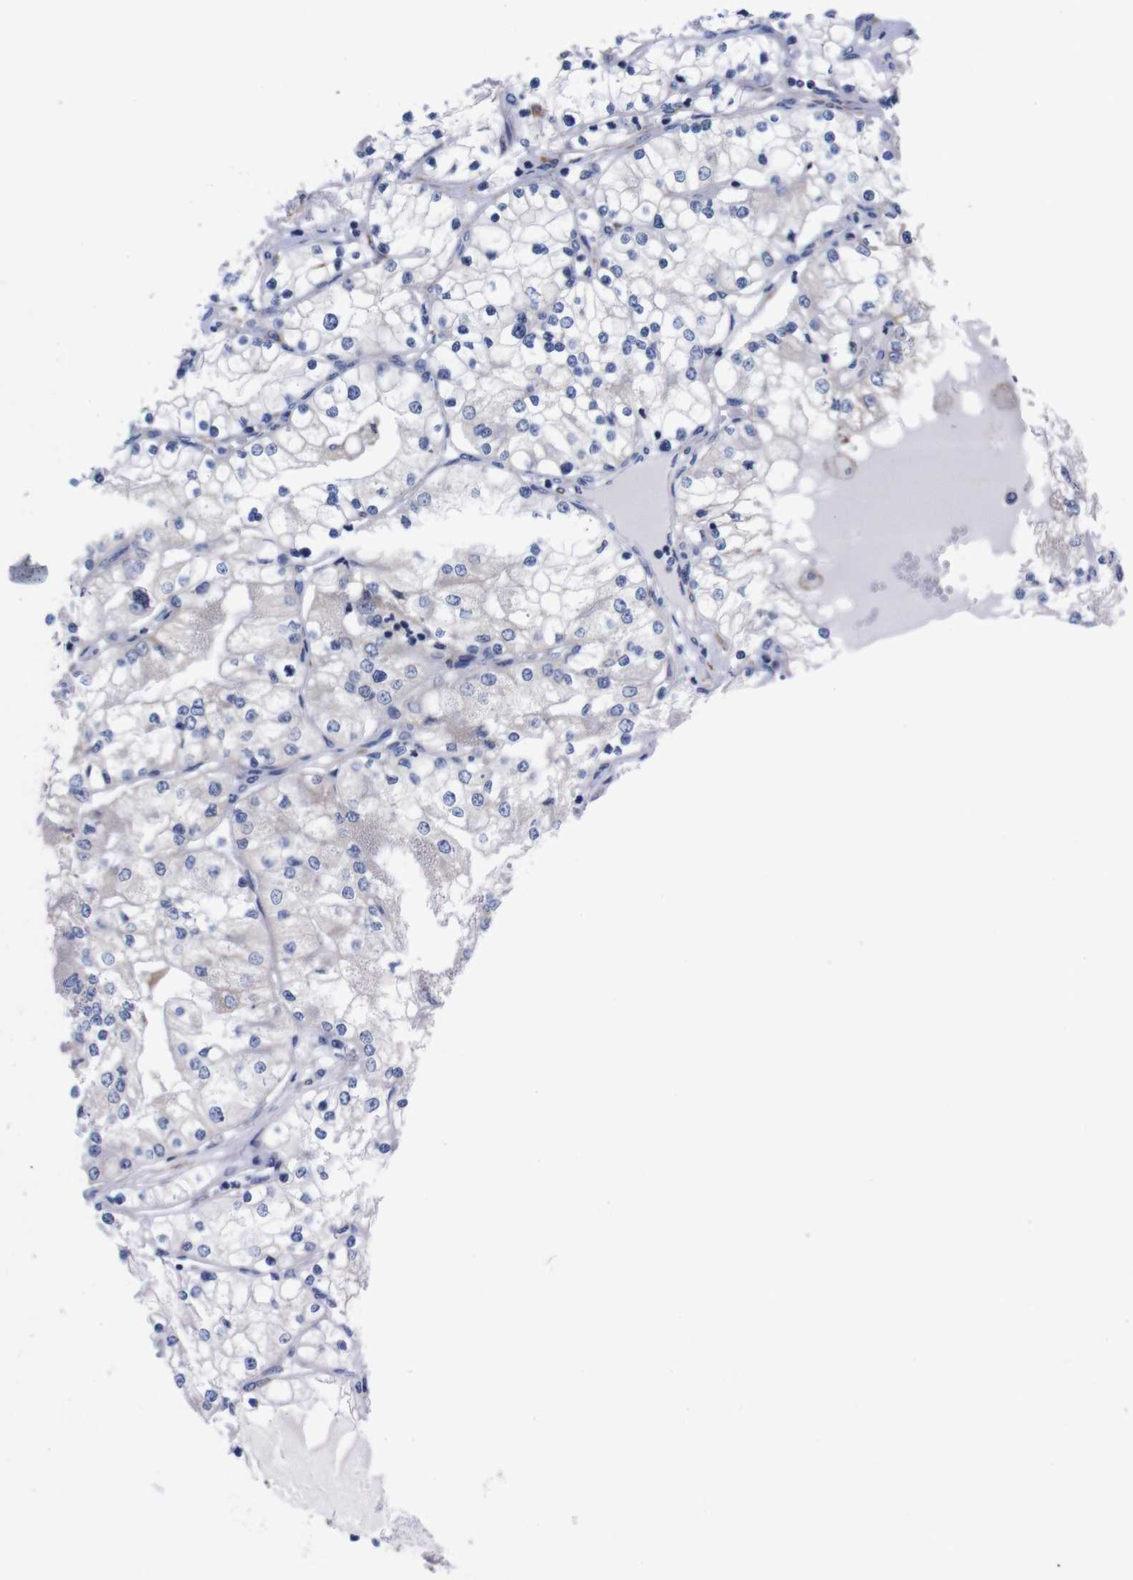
{"staining": {"intensity": "negative", "quantity": "none", "location": "none"}, "tissue": "renal cancer", "cell_type": "Tumor cells", "image_type": "cancer", "snomed": [{"axis": "morphology", "description": "Adenocarcinoma, NOS"}, {"axis": "topography", "description": "Kidney"}], "caption": "A histopathology image of human renal cancer is negative for staining in tumor cells. (DAB (3,3'-diaminobenzidine) immunohistochemistry (IHC) with hematoxylin counter stain).", "gene": "NEBL", "patient": {"sex": "male", "age": 68}}